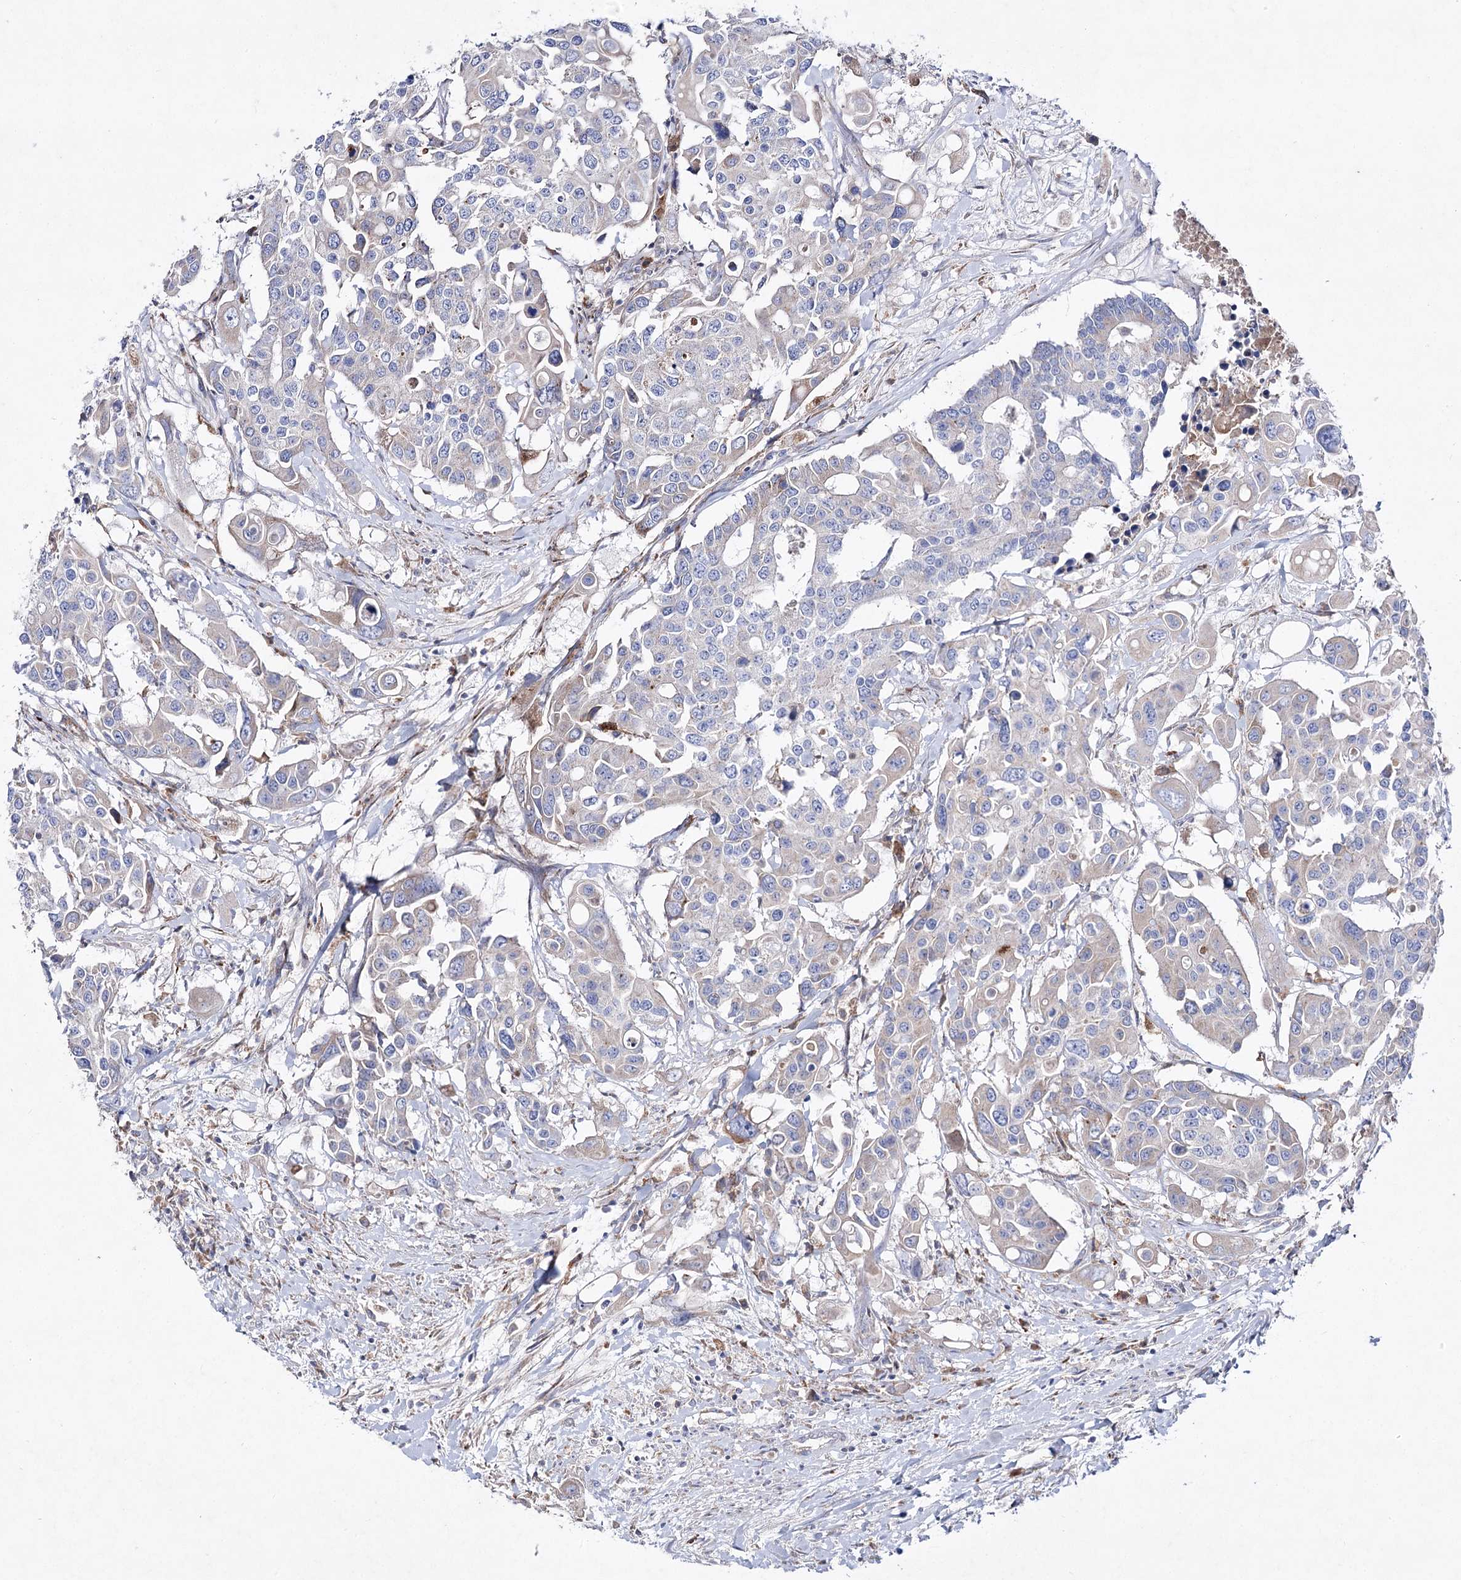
{"staining": {"intensity": "weak", "quantity": "25%-75%", "location": "cytoplasmic/membranous"}, "tissue": "colorectal cancer", "cell_type": "Tumor cells", "image_type": "cancer", "snomed": [{"axis": "morphology", "description": "Adenocarcinoma, NOS"}, {"axis": "topography", "description": "Colon"}], "caption": "IHC histopathology image of neoplastic tissue: human colorectal cancer (adenocarcinoma) stained using immunohistochemistry (IHC) reveals low levels of weak protein expression localized specifically in the cytoplasmic/membranous of tumor cells, appearing as a cytoplasmic/membranous brown color.", "gene": "NAGLU", "patient": {"sex": "male", "age": 77}}